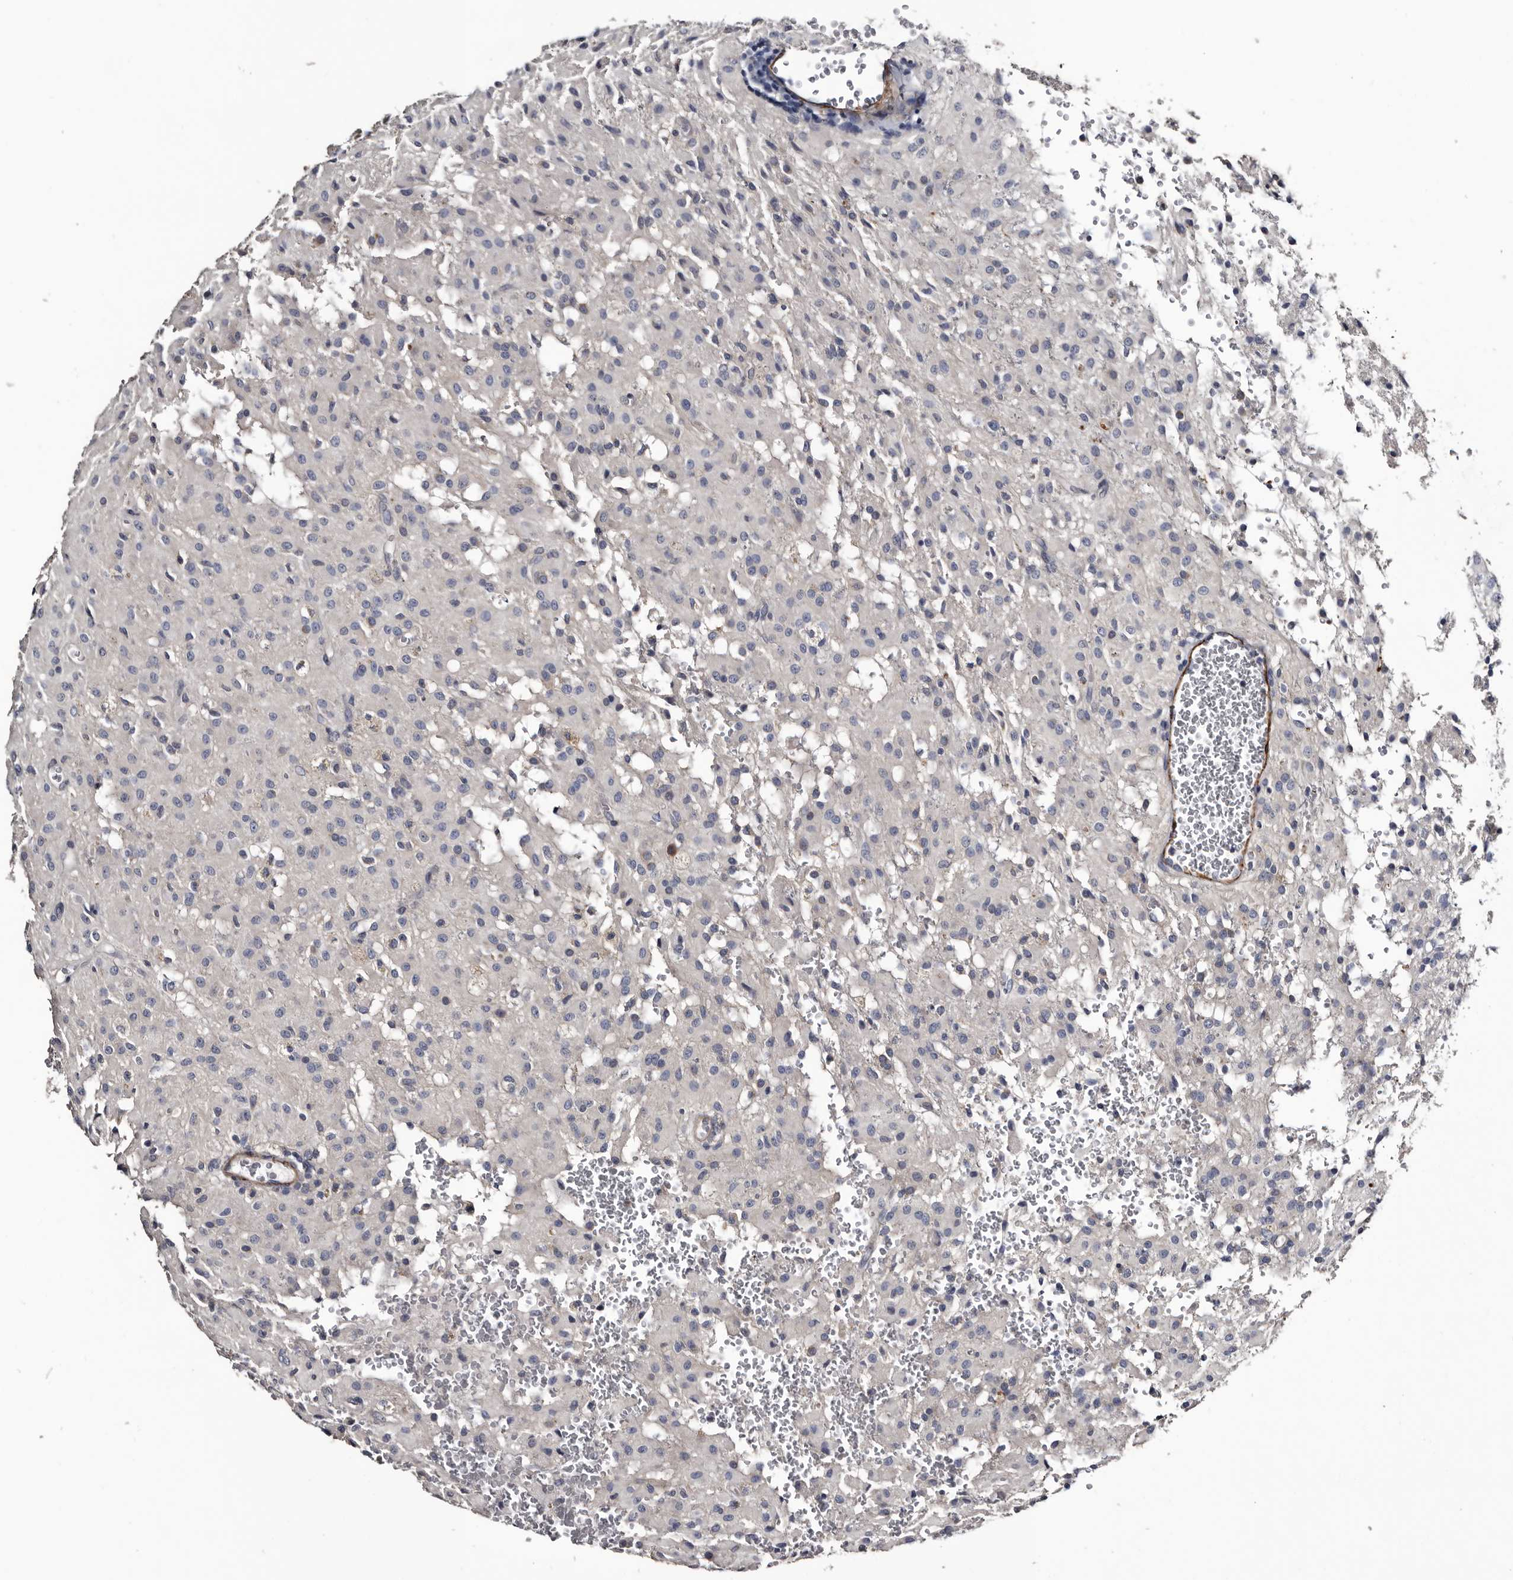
{"staining": {"intensity": "negative", "quantity": "none", "location": "none"}, "tissue": "glioma", "cell_type": "Tumor cells", "image_type": "cancer", "snomed": [{"axis": "morphology", "description": "Glioma, malignant, High grade"}, {"axis": "topography", "description": "Brain"}], "caption": "DAB (3,3'-diaminobenzidine) immunohistochemical staining of human high-grade glioma (malignant) shows no significant positivity in tumor cells.", "gene": "IARS1", "patient": {"sex": "female", "age": 59}}